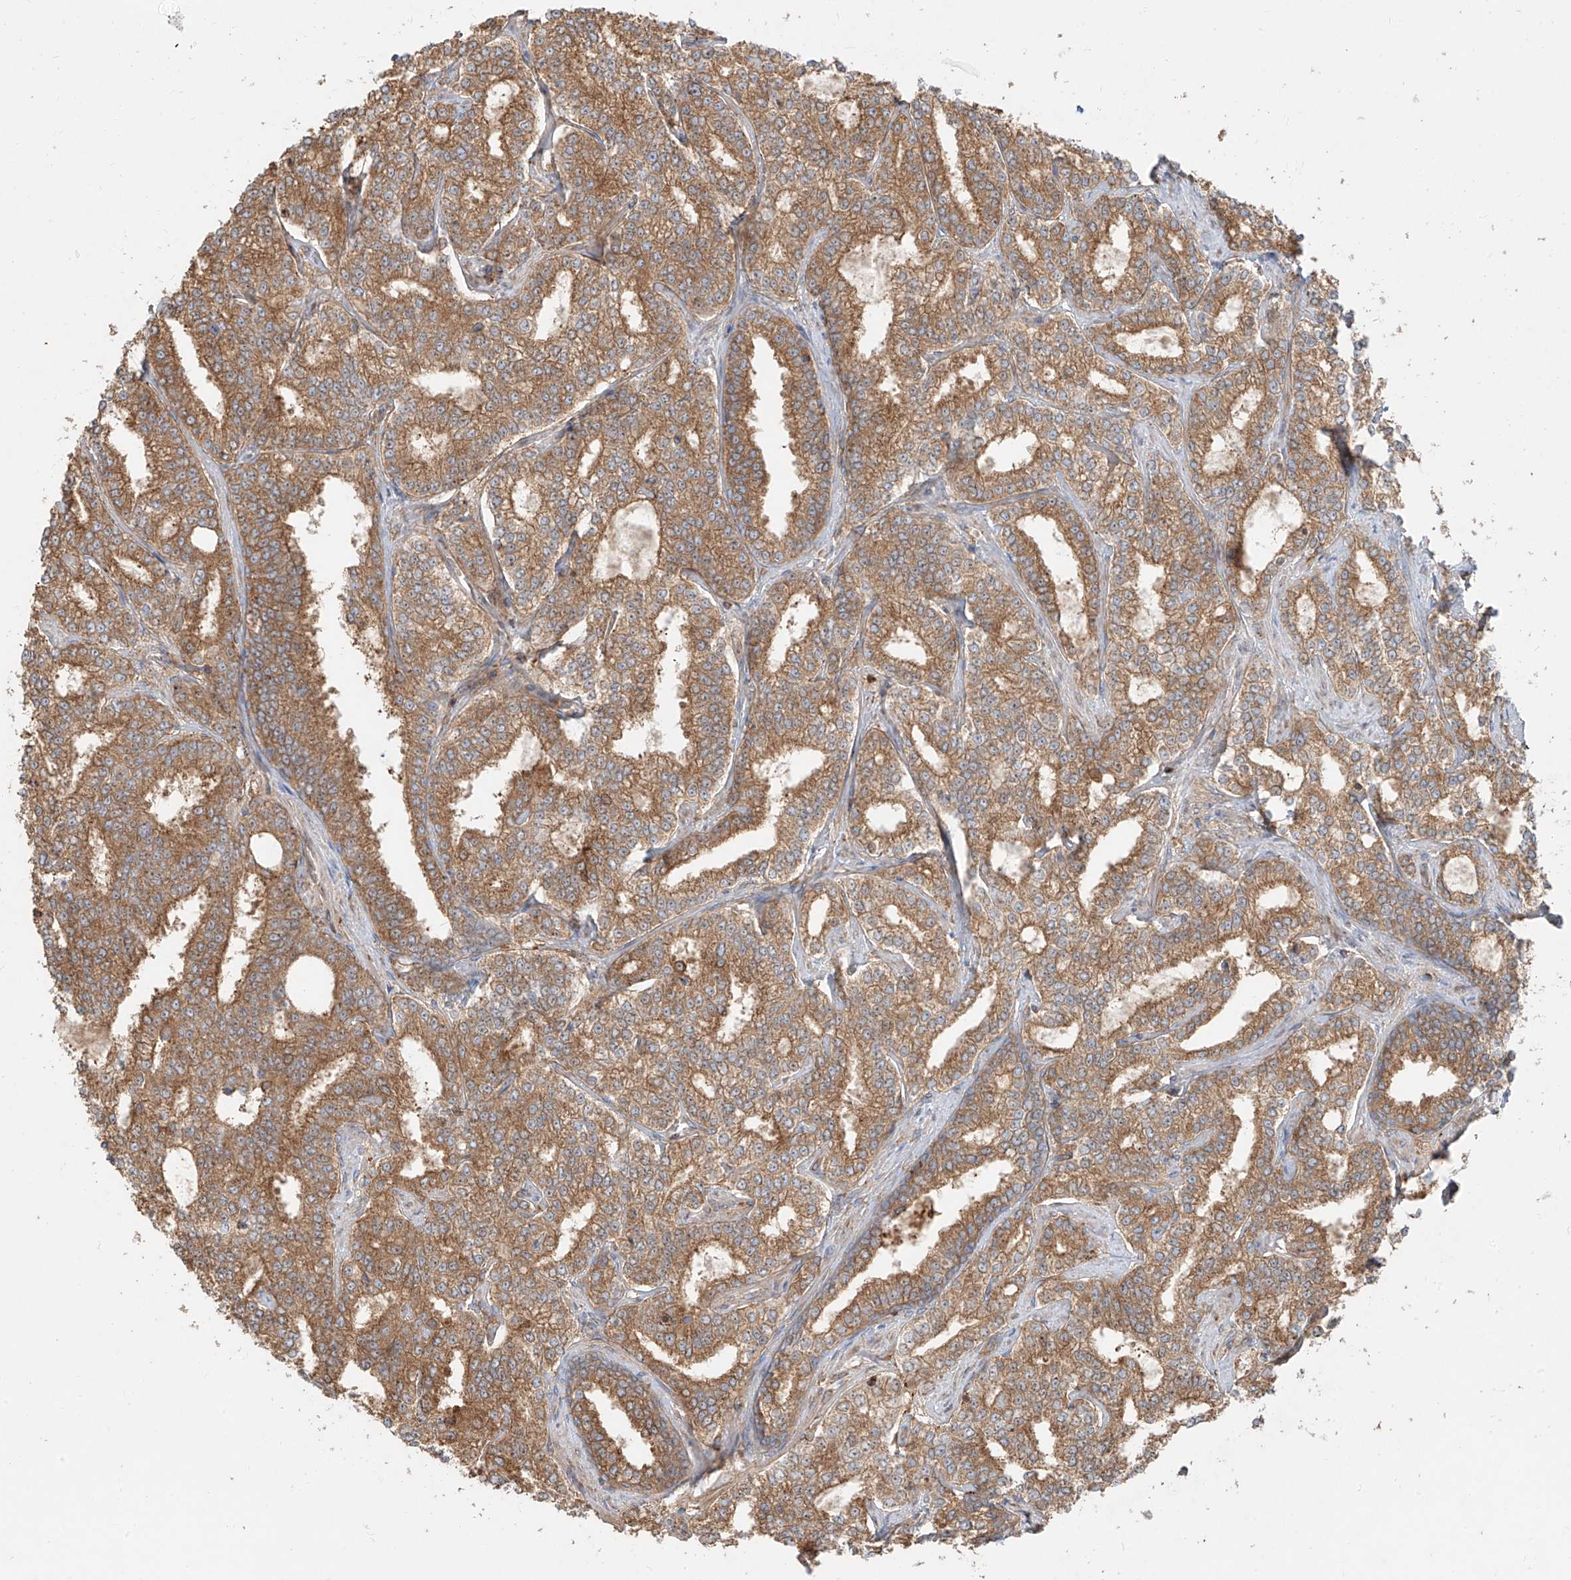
{"staining": {"intensity": "moderate", "quantity": ">75%", "location": "cytoplasmic/membranous"}, "tissue": "prostate cancer", "cell_type": "Tumor cells", "image_type": "cancer", "snomed": [{"axis": "morphology", "description": "Normal tissue, NOS"}, {"axis": "morphology", "description": "Adenocarcinoma, High grade"}, {"axis": "topography", "description": "Prostate"}], "caption": "About >75% of tumor cells in prostate high-grade adenocarcinoma demonstrate moderate cytoplasmic/membranous protein staining as visualized by brown immunohistochemical staining.", "gene": "SNX9", "patient": {"sex": "male", "age": 83}}